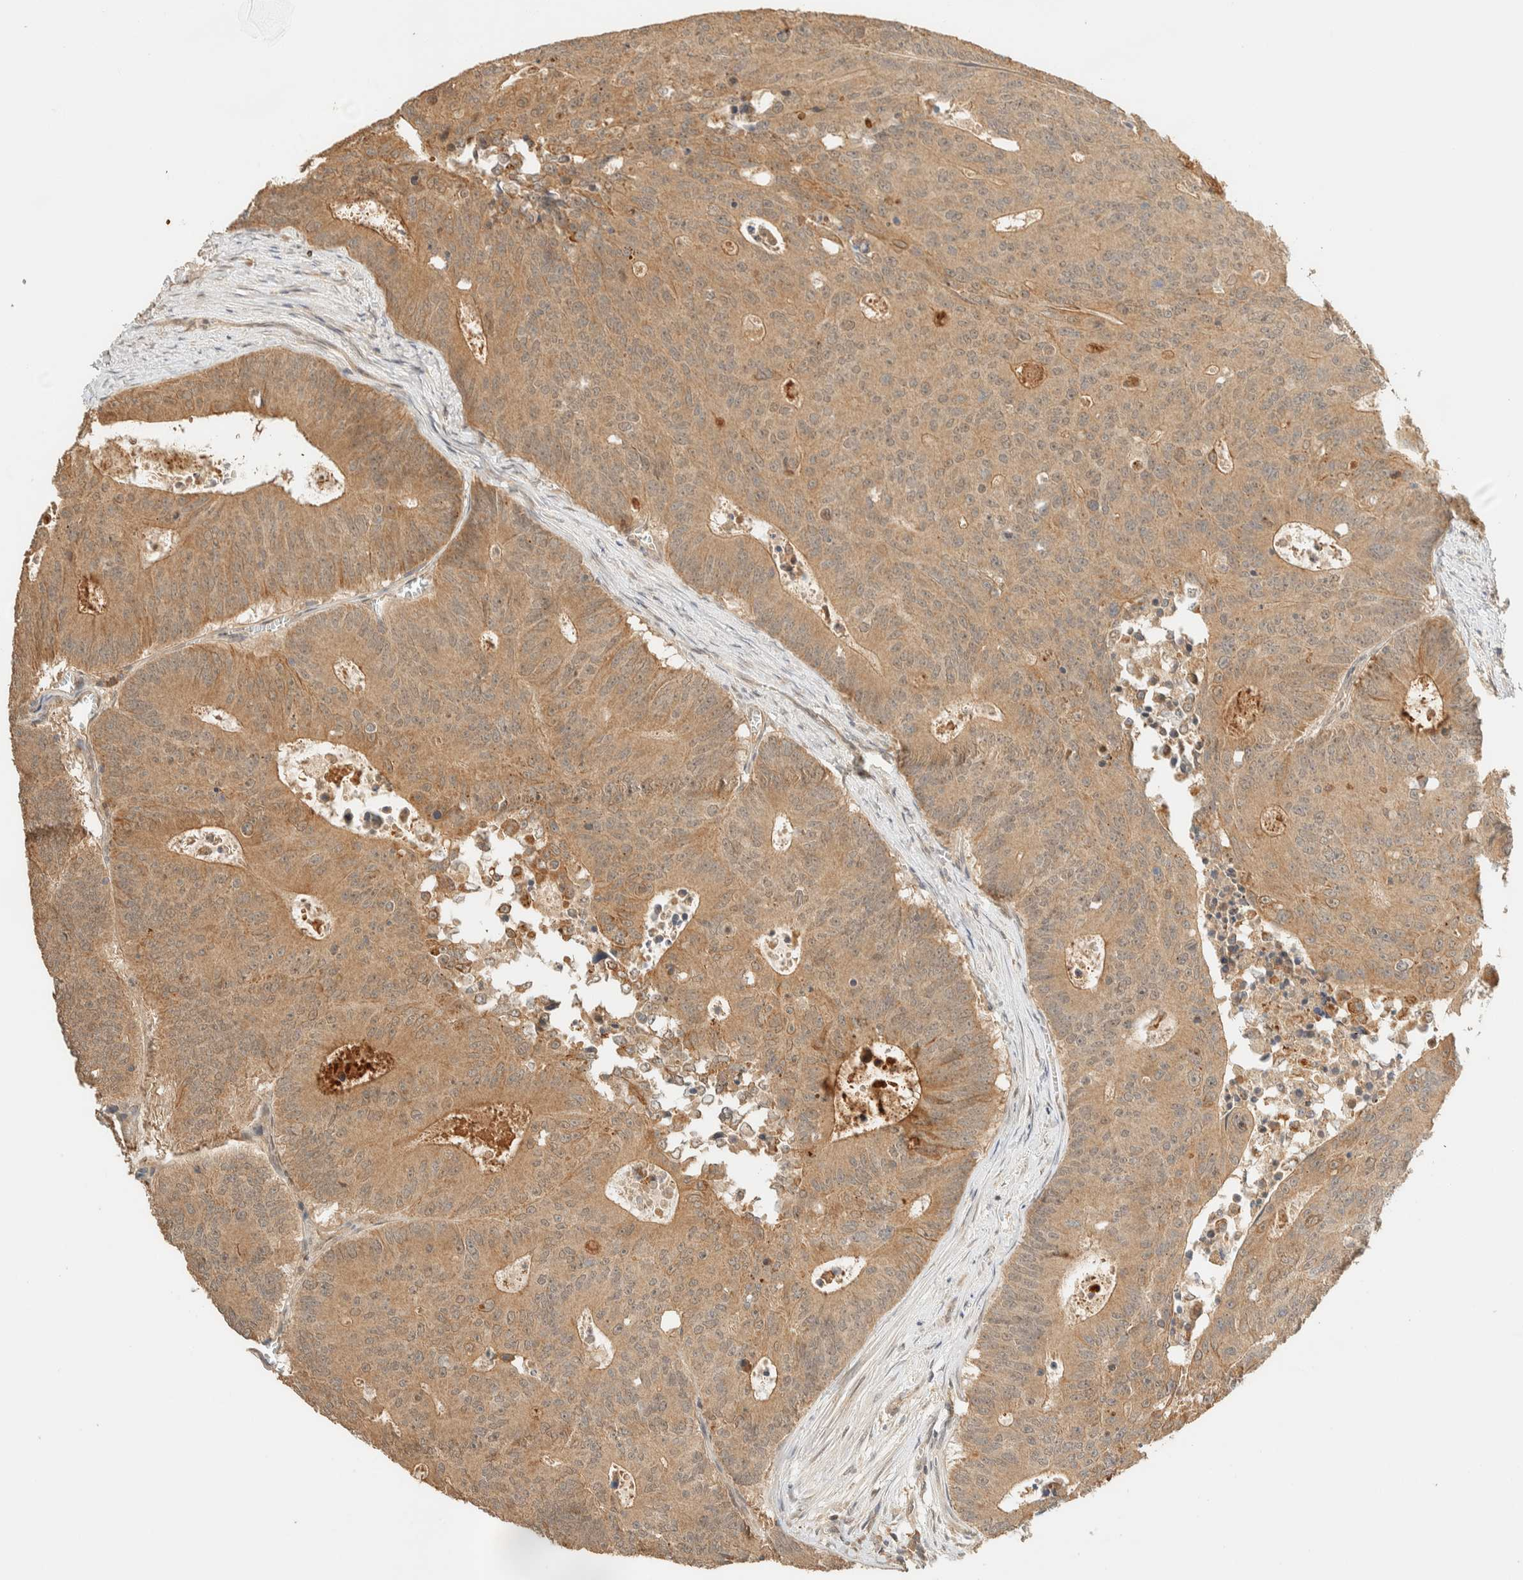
{"staining": {"intensity": "moderate", "quantity": ">75%", "location": "cytoplasmic/membranous"}, "tissue": "colorectal cancer", "cell_type": "Tumor cells", "image_type": "cancer", "snomed": [{"axis": "morphology", "description": "Adenocarcinoma, NOS"}, {"axis": "topography", "description": "Colon"}], "caption": "Colorectal cancer was stained to show a protein in brown. There is medium levels of moderate cytoplasmic/membranous staining in about >75% of tumor cells.", "gene": "ZBTB34", "patient": {"sex": "male", "age": 87}}